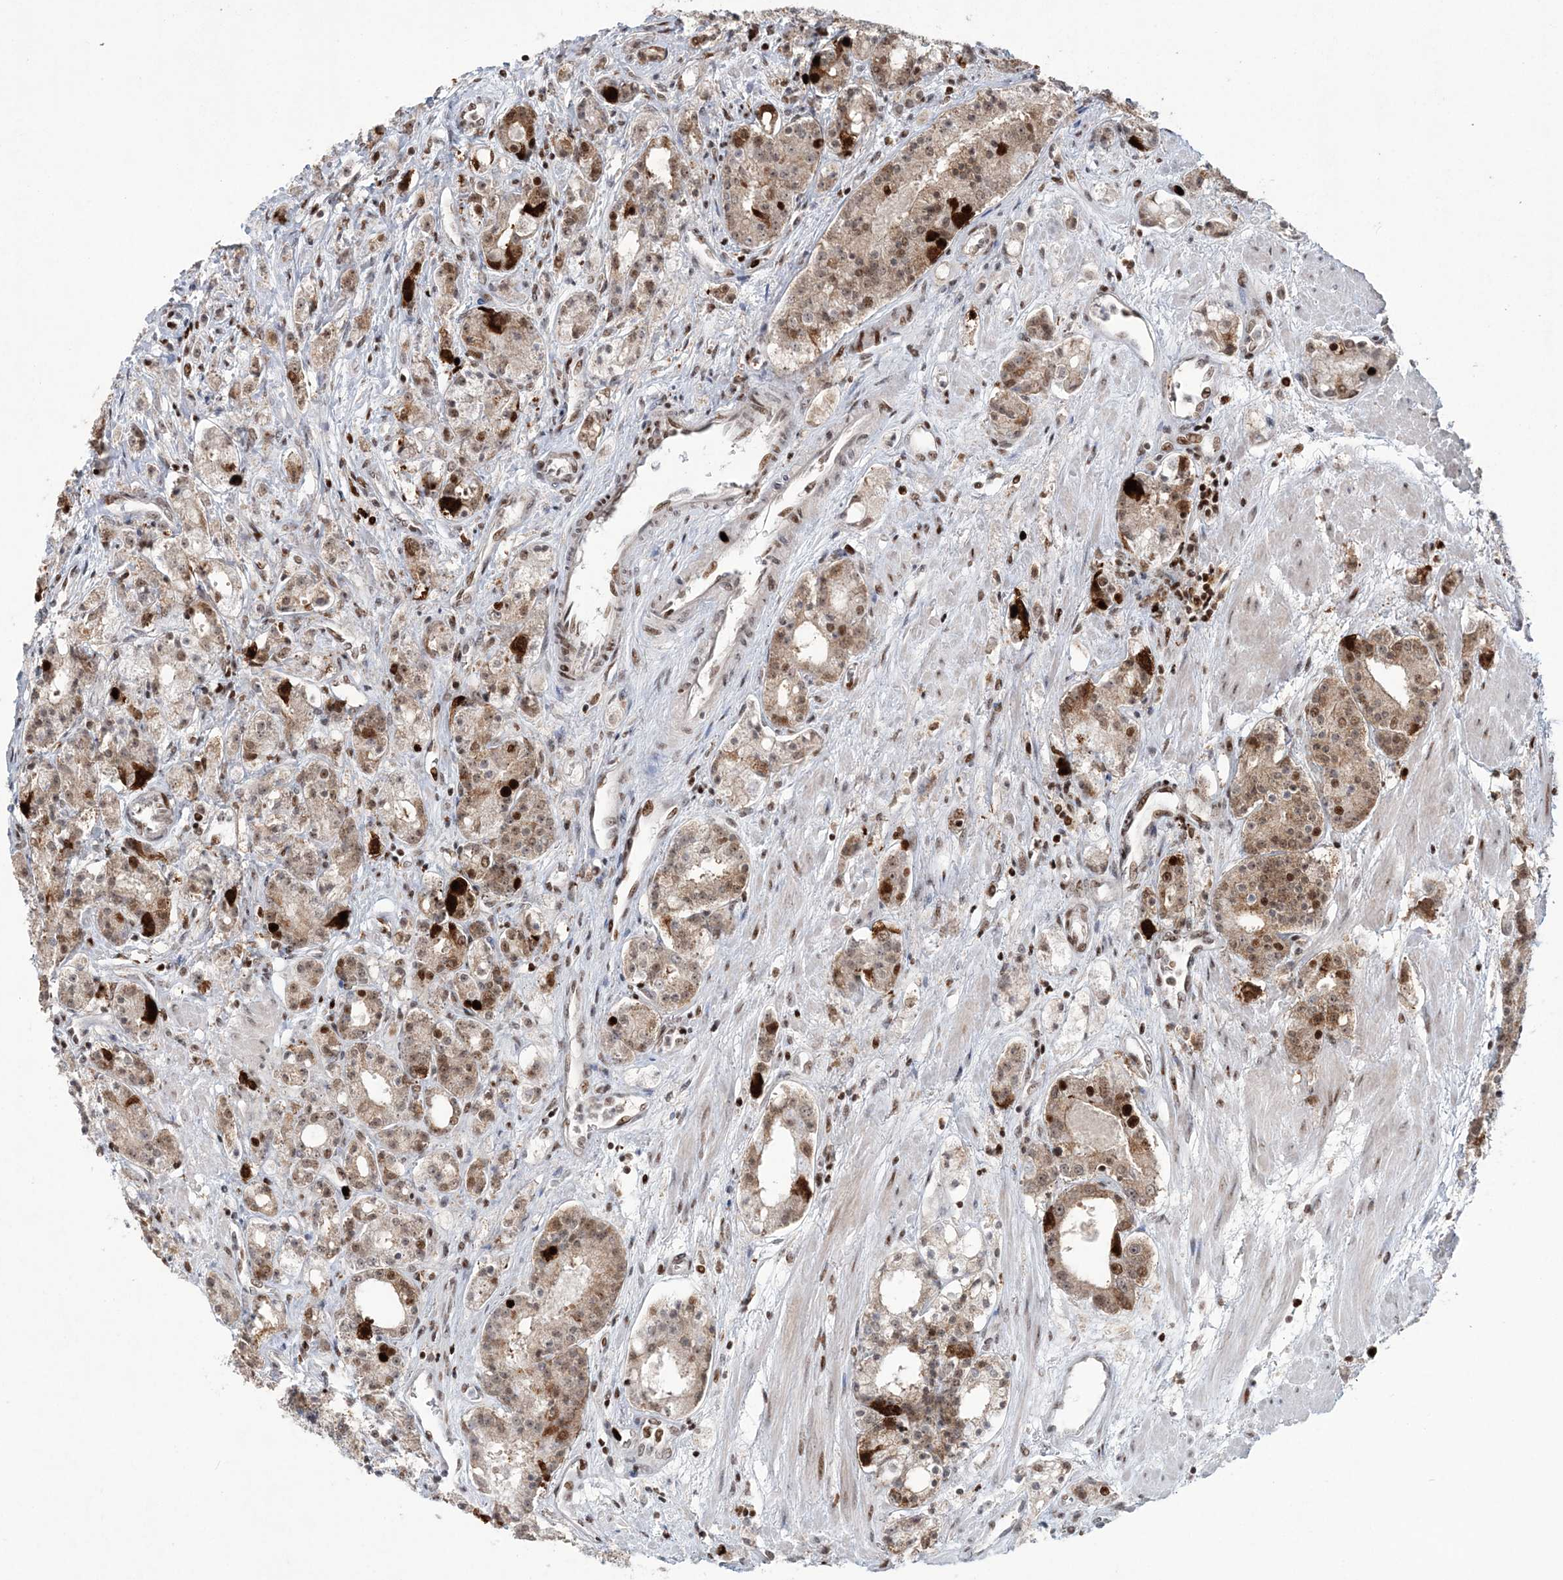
{"staining": {"intensity": "strong", "quantity": "<25%", "location": "cytoplasmic/membranous,nuclear"}, "tissue": "prostate cancer", "cell_type": "Tumor cells", "image_type": "cancer", "snomed": [{"axis": "morphology", "description": "Adenocarcinoma, High grade"}, {"axis": "topography", "description": "Prostate"}], "caption": "Prostate cancer (adenocarcinoma (high-grade)) stained with DAB immunohistochemistry displays medium levels of strong cytoplasmic/membranous and nuclear positivity in about <25% of tumor cells.", "gene": "LIG1", "patient": {"sex": "male", "age": 60}}